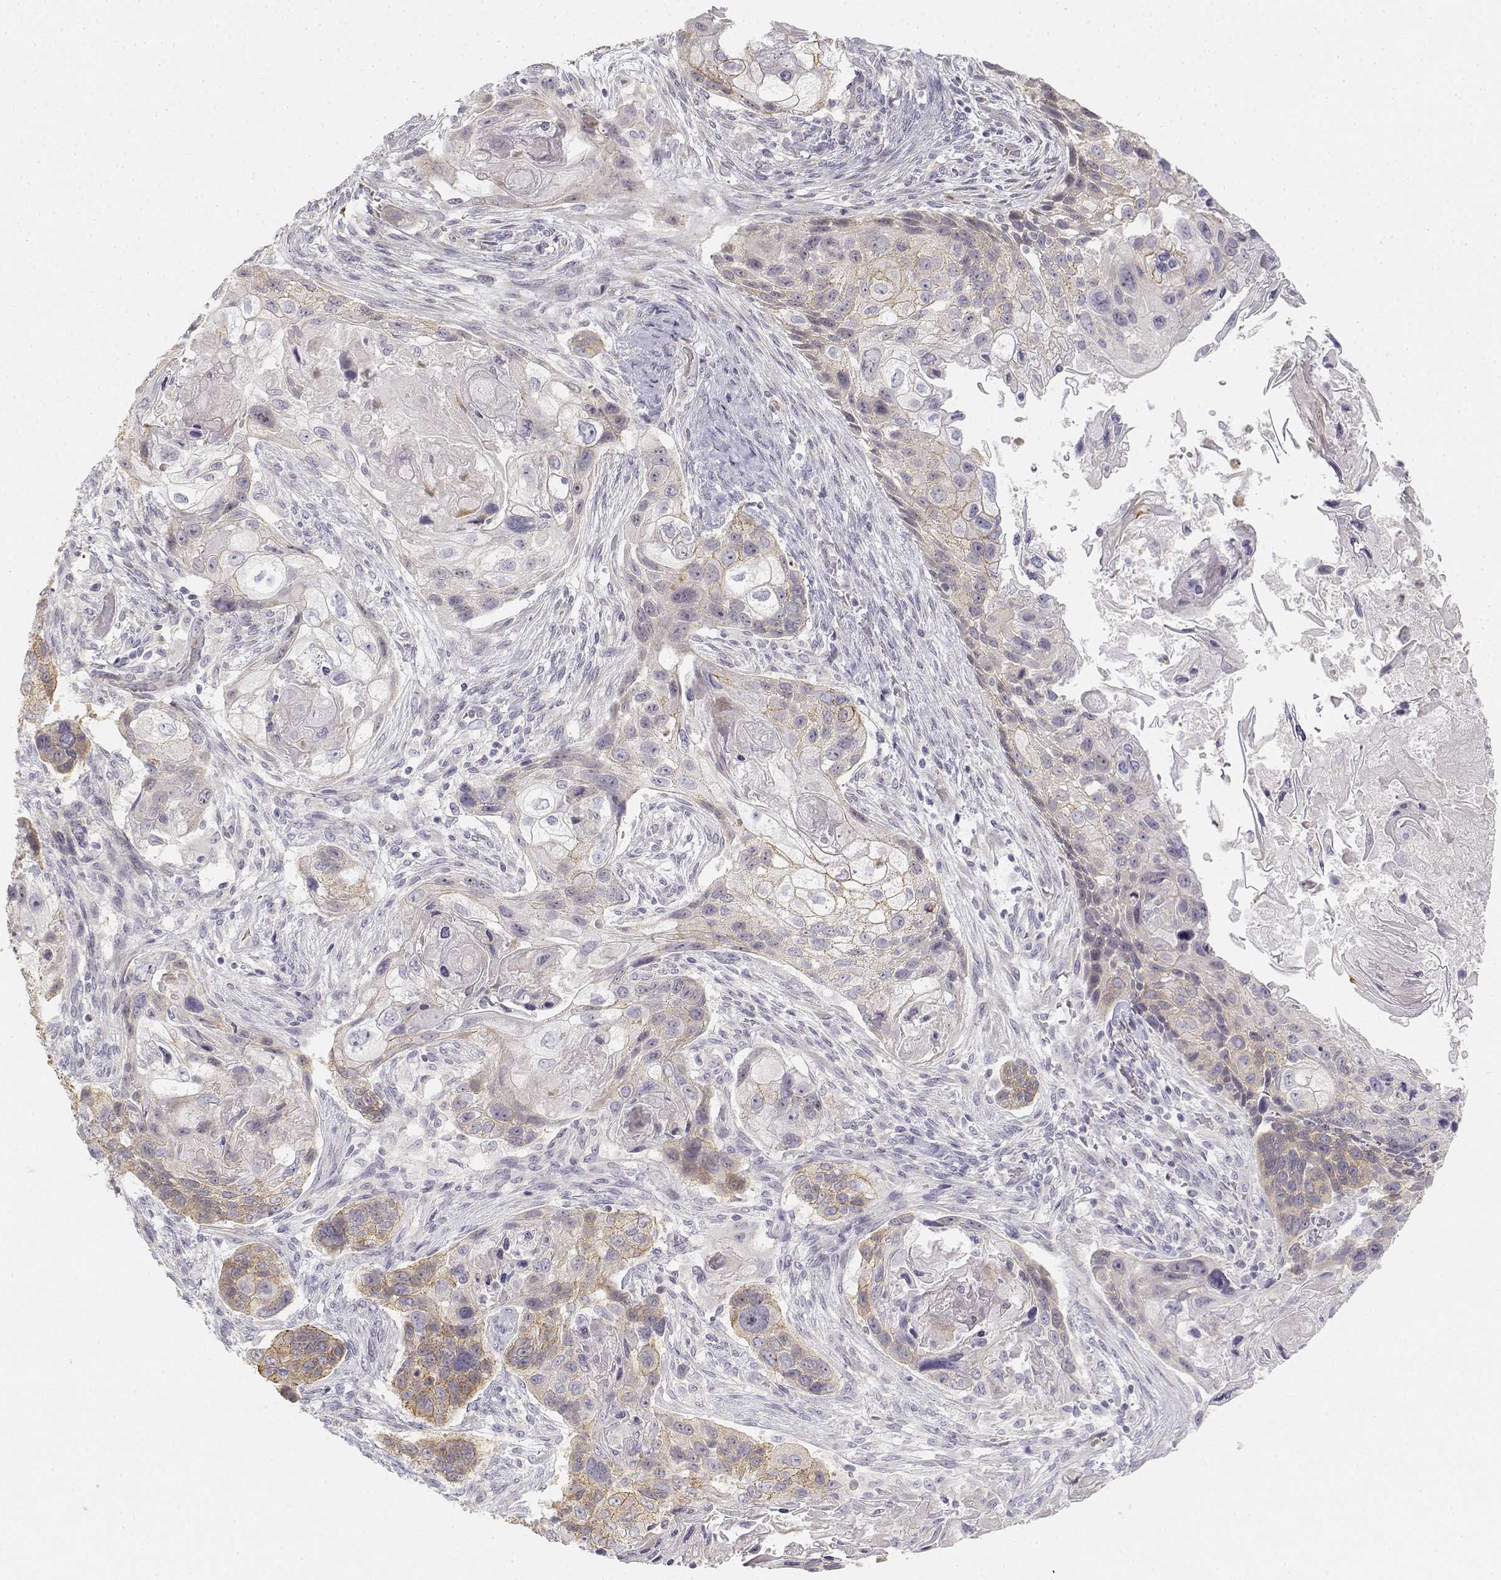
{"staining": {"intensity": "weak", "quantity": "<25%", "location": "cytoplasmic/membranous"}, "tissue": "lung cancer", "cell_type": "Tumor cells", "image_type": "cancer", "snomed": [{"axis": "morphology", "description": "Squamous cell carcinoma, NOS"}, {"axis": "topography", "description": "Lung"}], "caption": "Immunohistochemistry photomicrograph of squamous cell carcinoma (lung) stained for a protein (brown), which reveals no expression in tumor cells.", "gene": "GLIPR1L2", "patient": {"sex": "male", "age": 69}}